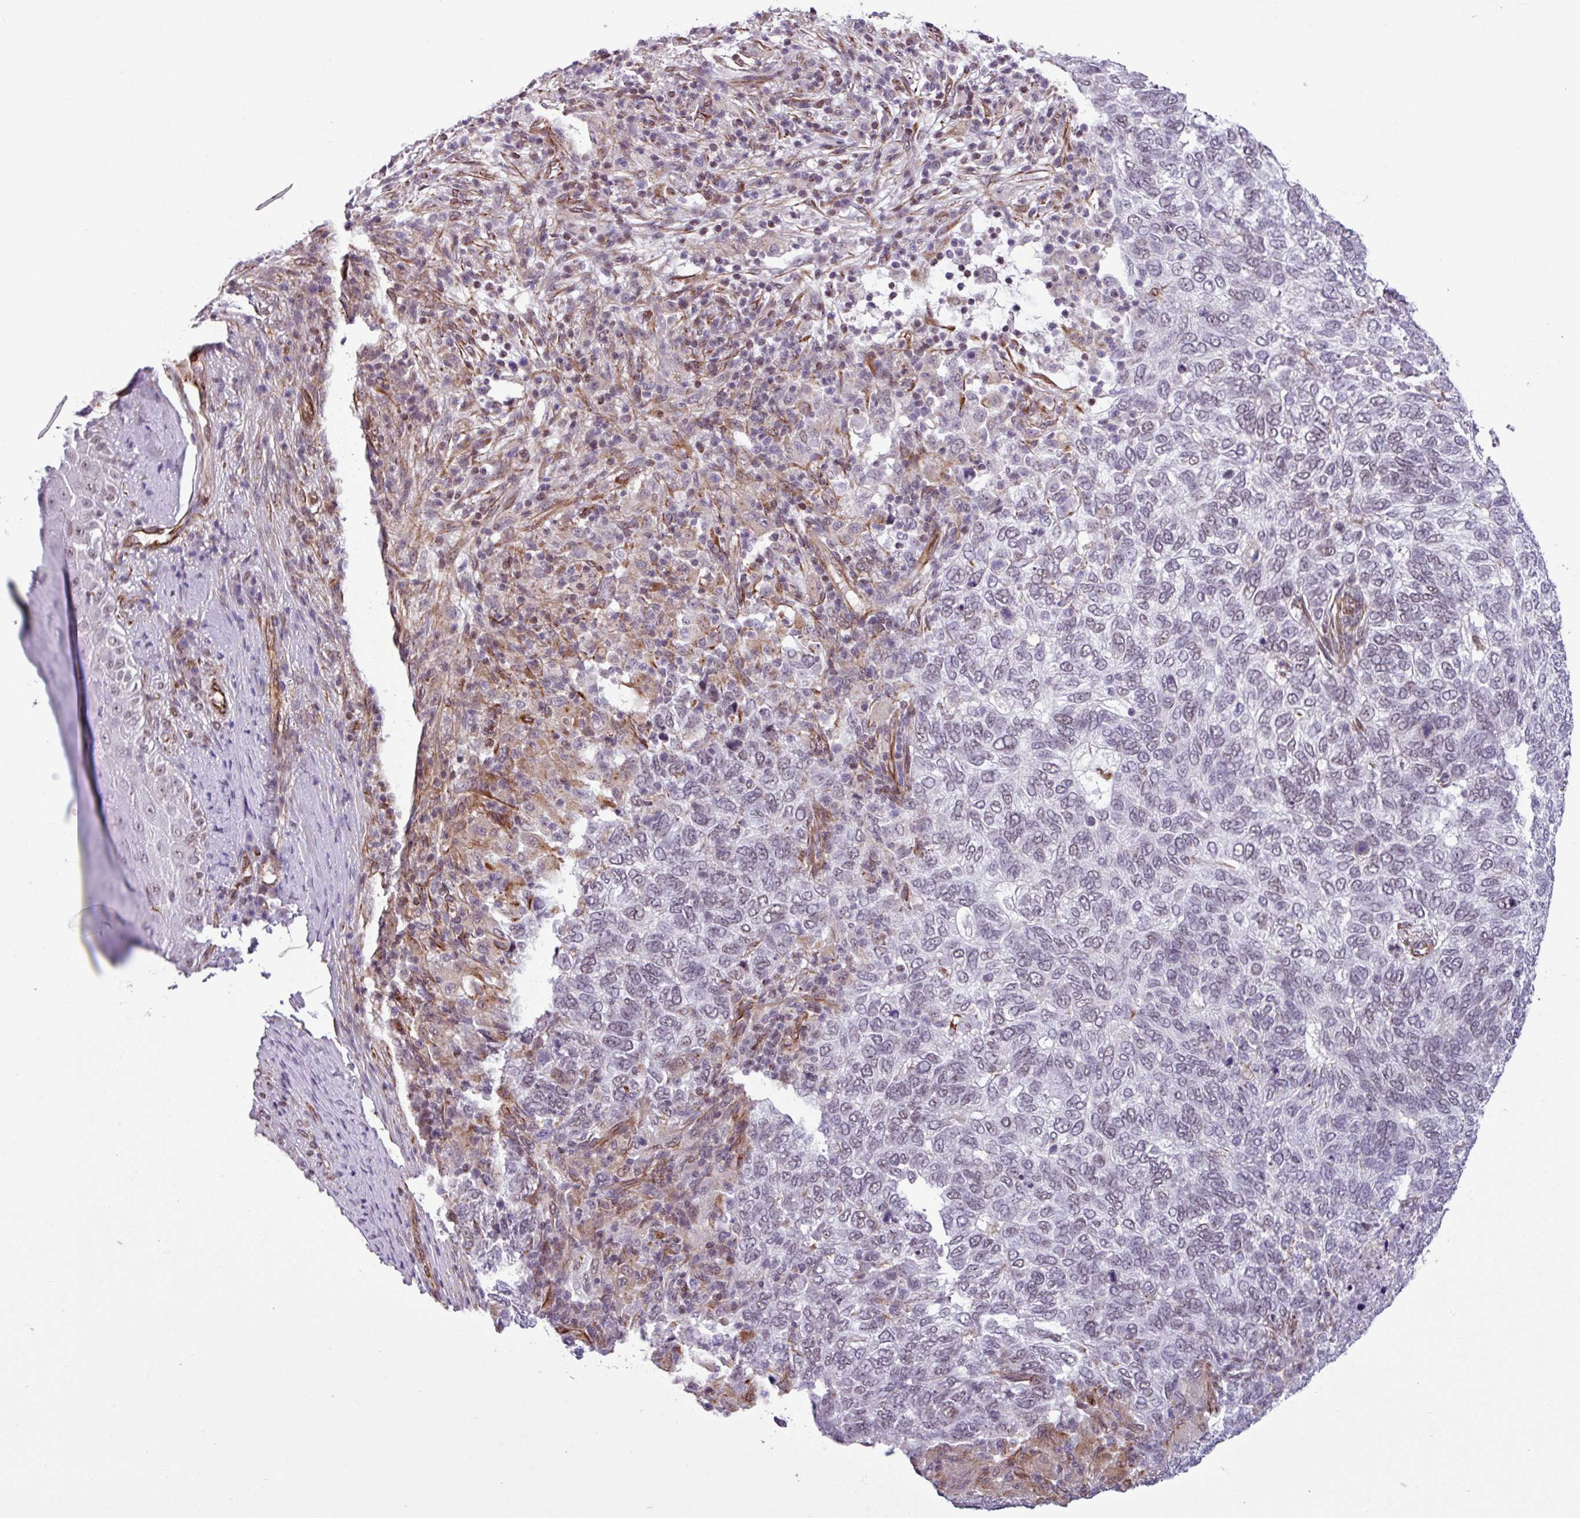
{"staining": {"intensity": "negative", "quantity": "none", "location": "none"}, "tissue": "skin cancer", "cell_type": "Tumor cells", "image_type": "cancer", "snomed": [{"axis": "morphology", "description": "Basal cell carcinoma"}, {"axis": "topography", "description": "Skin"}], "caption": "IHC micrograph of human skin basal cell carcinoma stained for a protein (brown), which displays no expression in tumor cells. Nuclei are stained in blue.", "gene": "CHD3", "patient": {"sex": "female", "age": 65}}